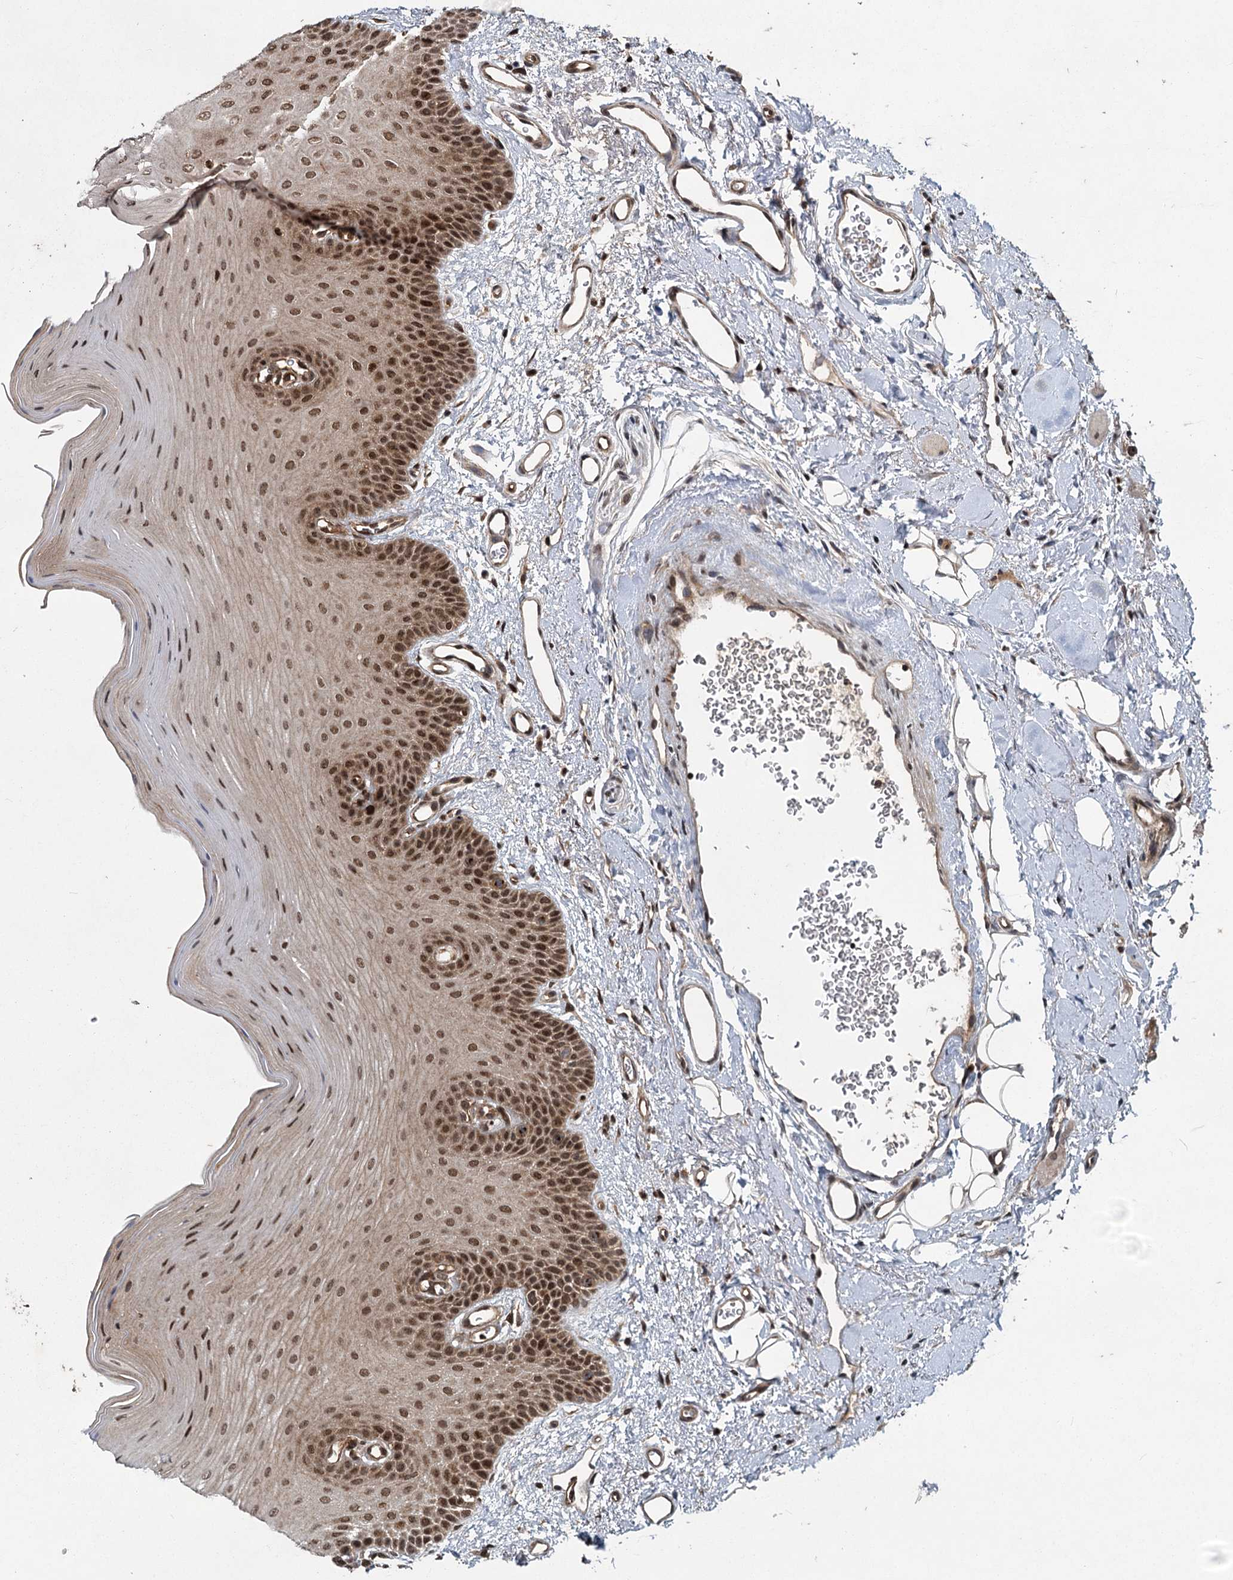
{"staining": {"intensity": "moderate", "quantity": ">75%", "location": "nuclear"}, "tissue": "oral mucosa", "cell_type": "Squamous epithelial cells", "image_type": "normal", "snomed": [{"axis": "morphology", "description": "Normal tissue, NOS"}, {"axis": "topography", "description": "Oral tissue"}], "caption": "A brown stain highlights moderate nuclear staining of a protein in squamous epithelial cells of unremarkable human oral mucosa. The staining was performed using DAB (3,3'-diaminobenzidine), with brown indicating positive protein expression. Nuclei are stained blue with hematoxylin.", "gene": "MYG1", "patient": {"sex": "male", "age": 68}}